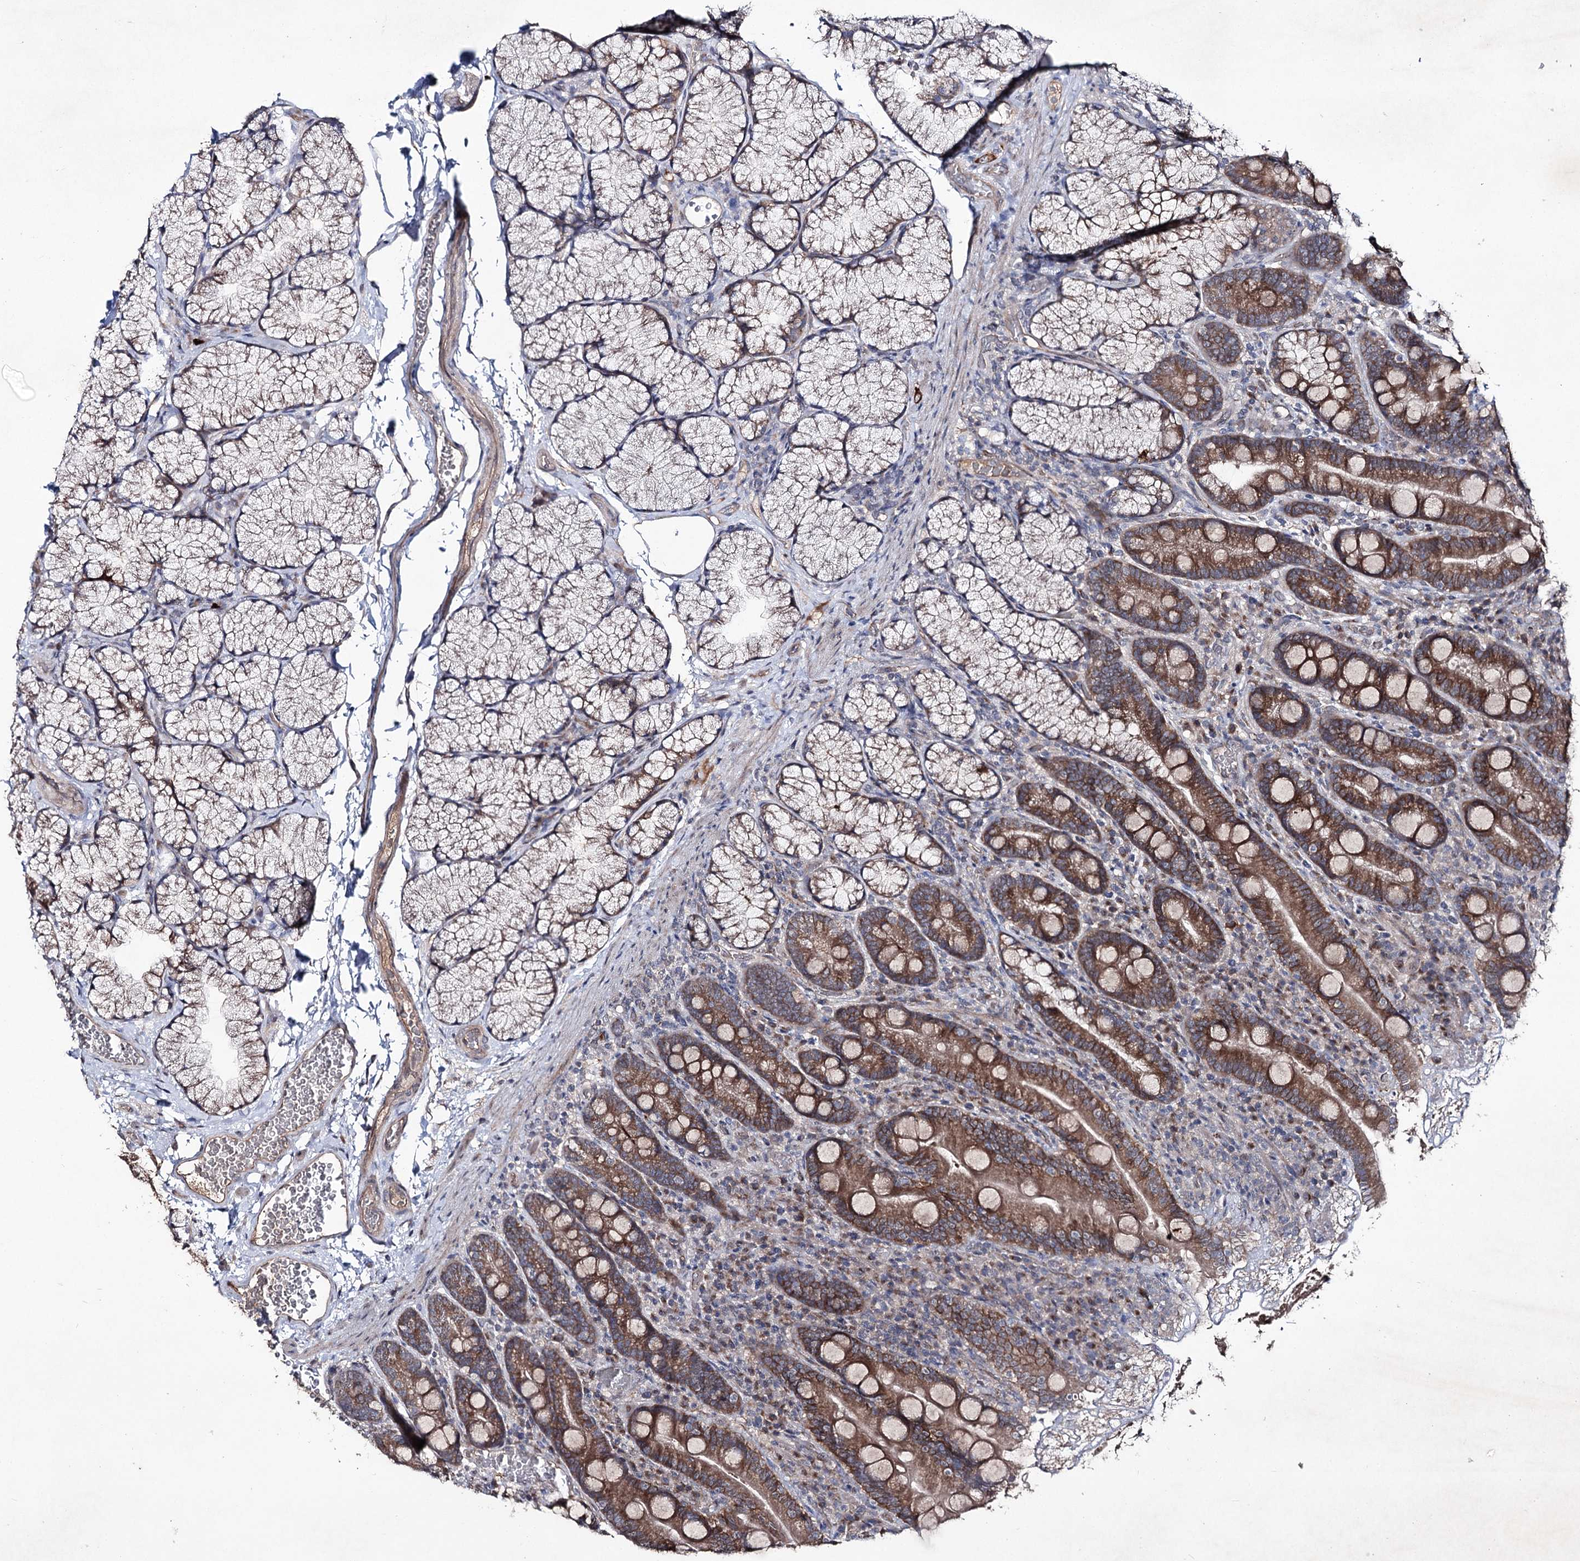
{"staining": {"intensity": "moderate", "quantity": ">75%", "location": "cytoplasmic/membranous"}, "tissue": "duodenum", "cell_type": "Glandular cells", "image_type": "normal", "snomed": [{"axis": "morphology", "description": "Normal tissue, NOS"}, {"axis": "topography", "description": "Duodenum"}], "caption": "This histopathology image demonstrates immunohistochemistry (IHC) staining of benign duodenum, with medium moderate cytoplasmic/membranous positivity in about >75% of glandular cells.", "gene": "SEMA4G", "patient": {"sex": "male", "age": 35}}